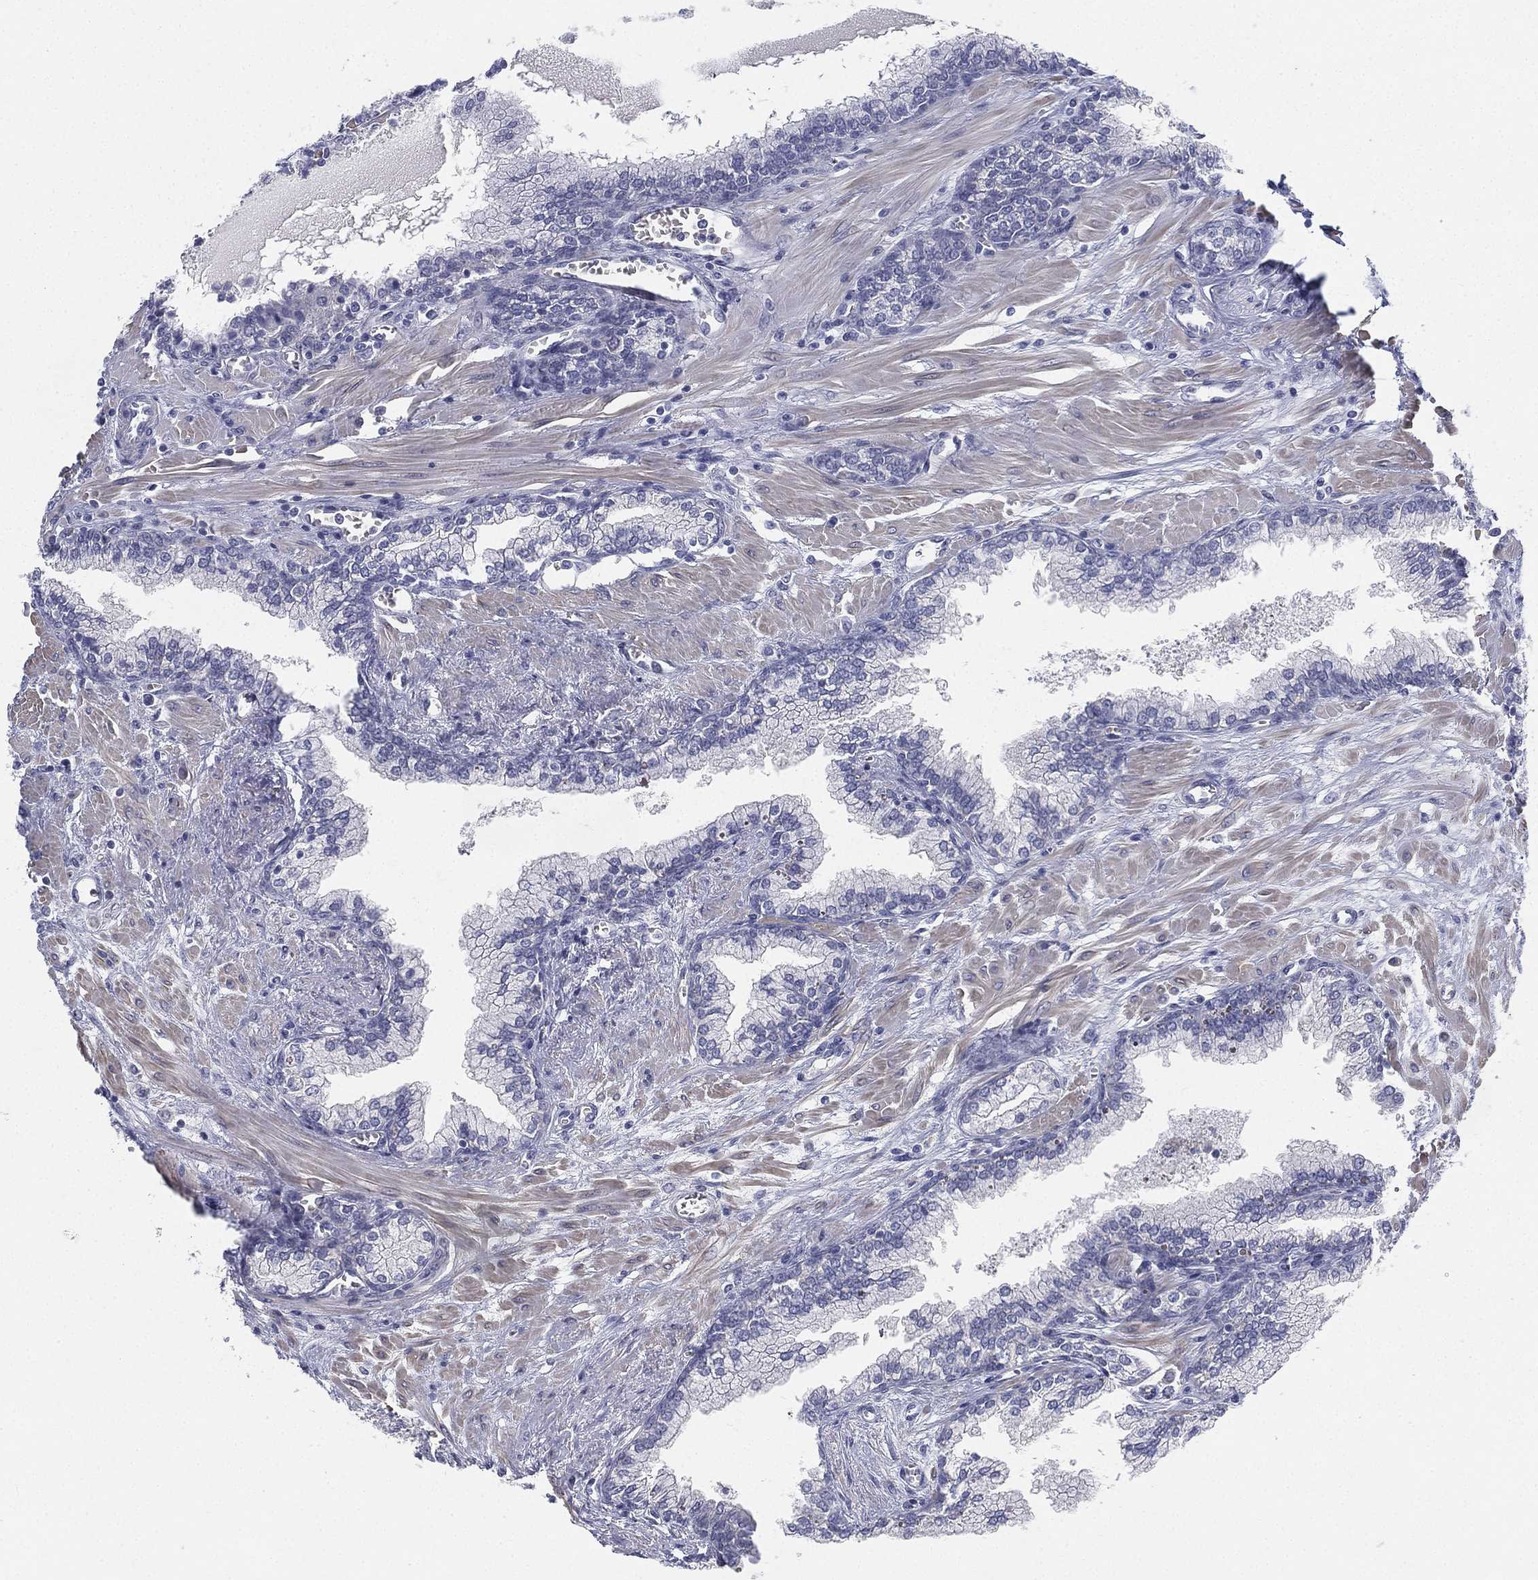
{"staining": {"intensity": "negative", "quantity": "none", "location": "none"}, "tissue": "prostate cancer", "cell_type": "Tumor cells", "image_type": "cancer", "snomed": [{"axis": "morphology", "description": "Adenocarcinoma, NOS"}, {"axis": "topography", "description": "Prostate and seminal vesicle, NOS"}, {"axis": "topography", "description": "Prostate"}], "caption": "High power microscopy photomicrograph of an immunohistochemistry (IHC) histopathology image of prostate cancer (adenocarcinoma), revealing no significant staining in tumor cells.", "gene": "HEATR4", "patient": {"sex": "male", "age": 62}}